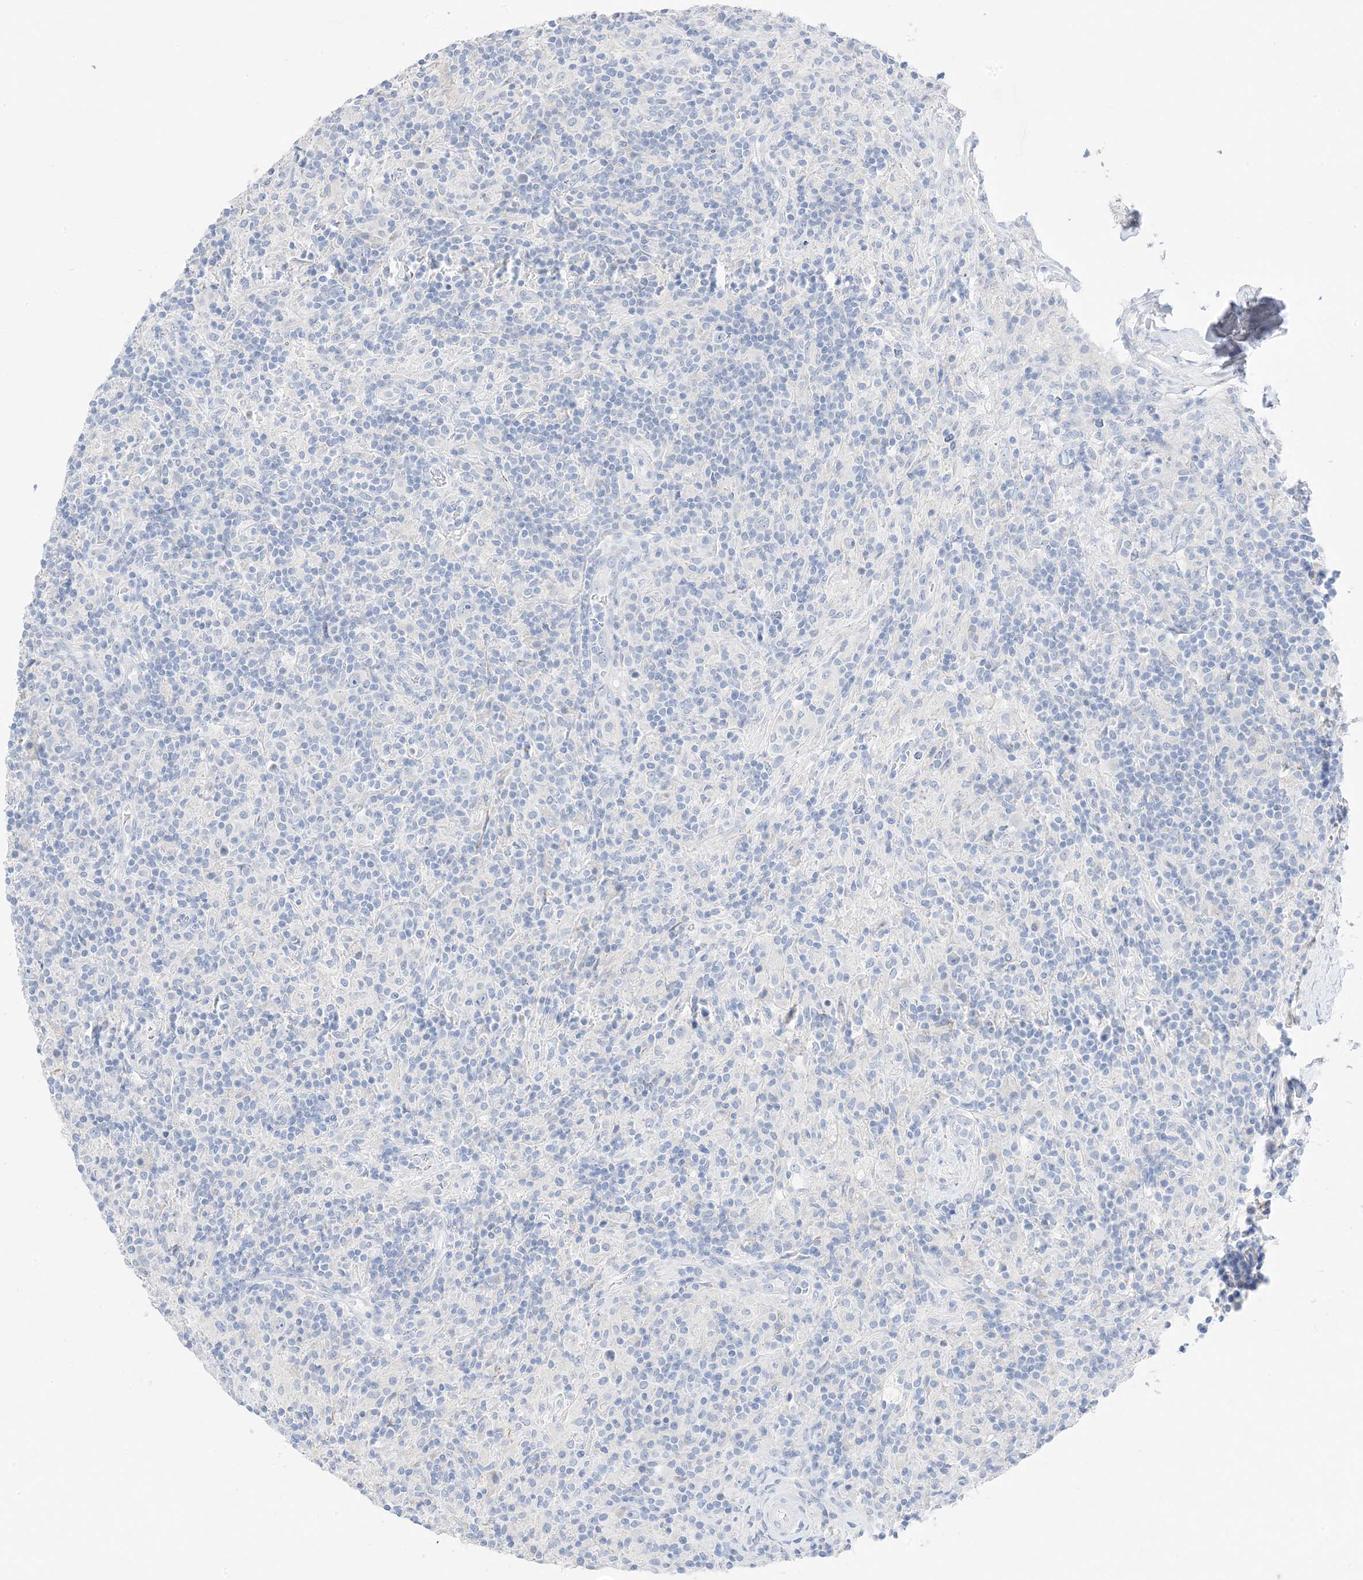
{"staining": {"intensity": "negative", "quantity": "none", "location": "none"}, "tissue": "lymphoma", "cell_type": "Tumor cells", "image_type": "cancer", "snomed": [{"axis": "morphology", "description": "Hodgkin's disease, NOS"}, {"axis": "topography", "description": "Lymph node"}], "caption": "This is an IHC image of Hodgkin's disease. There is no staining in tumor cells.", "gene": "MUC17", "patient": {"sex": "male", "age": 70}}